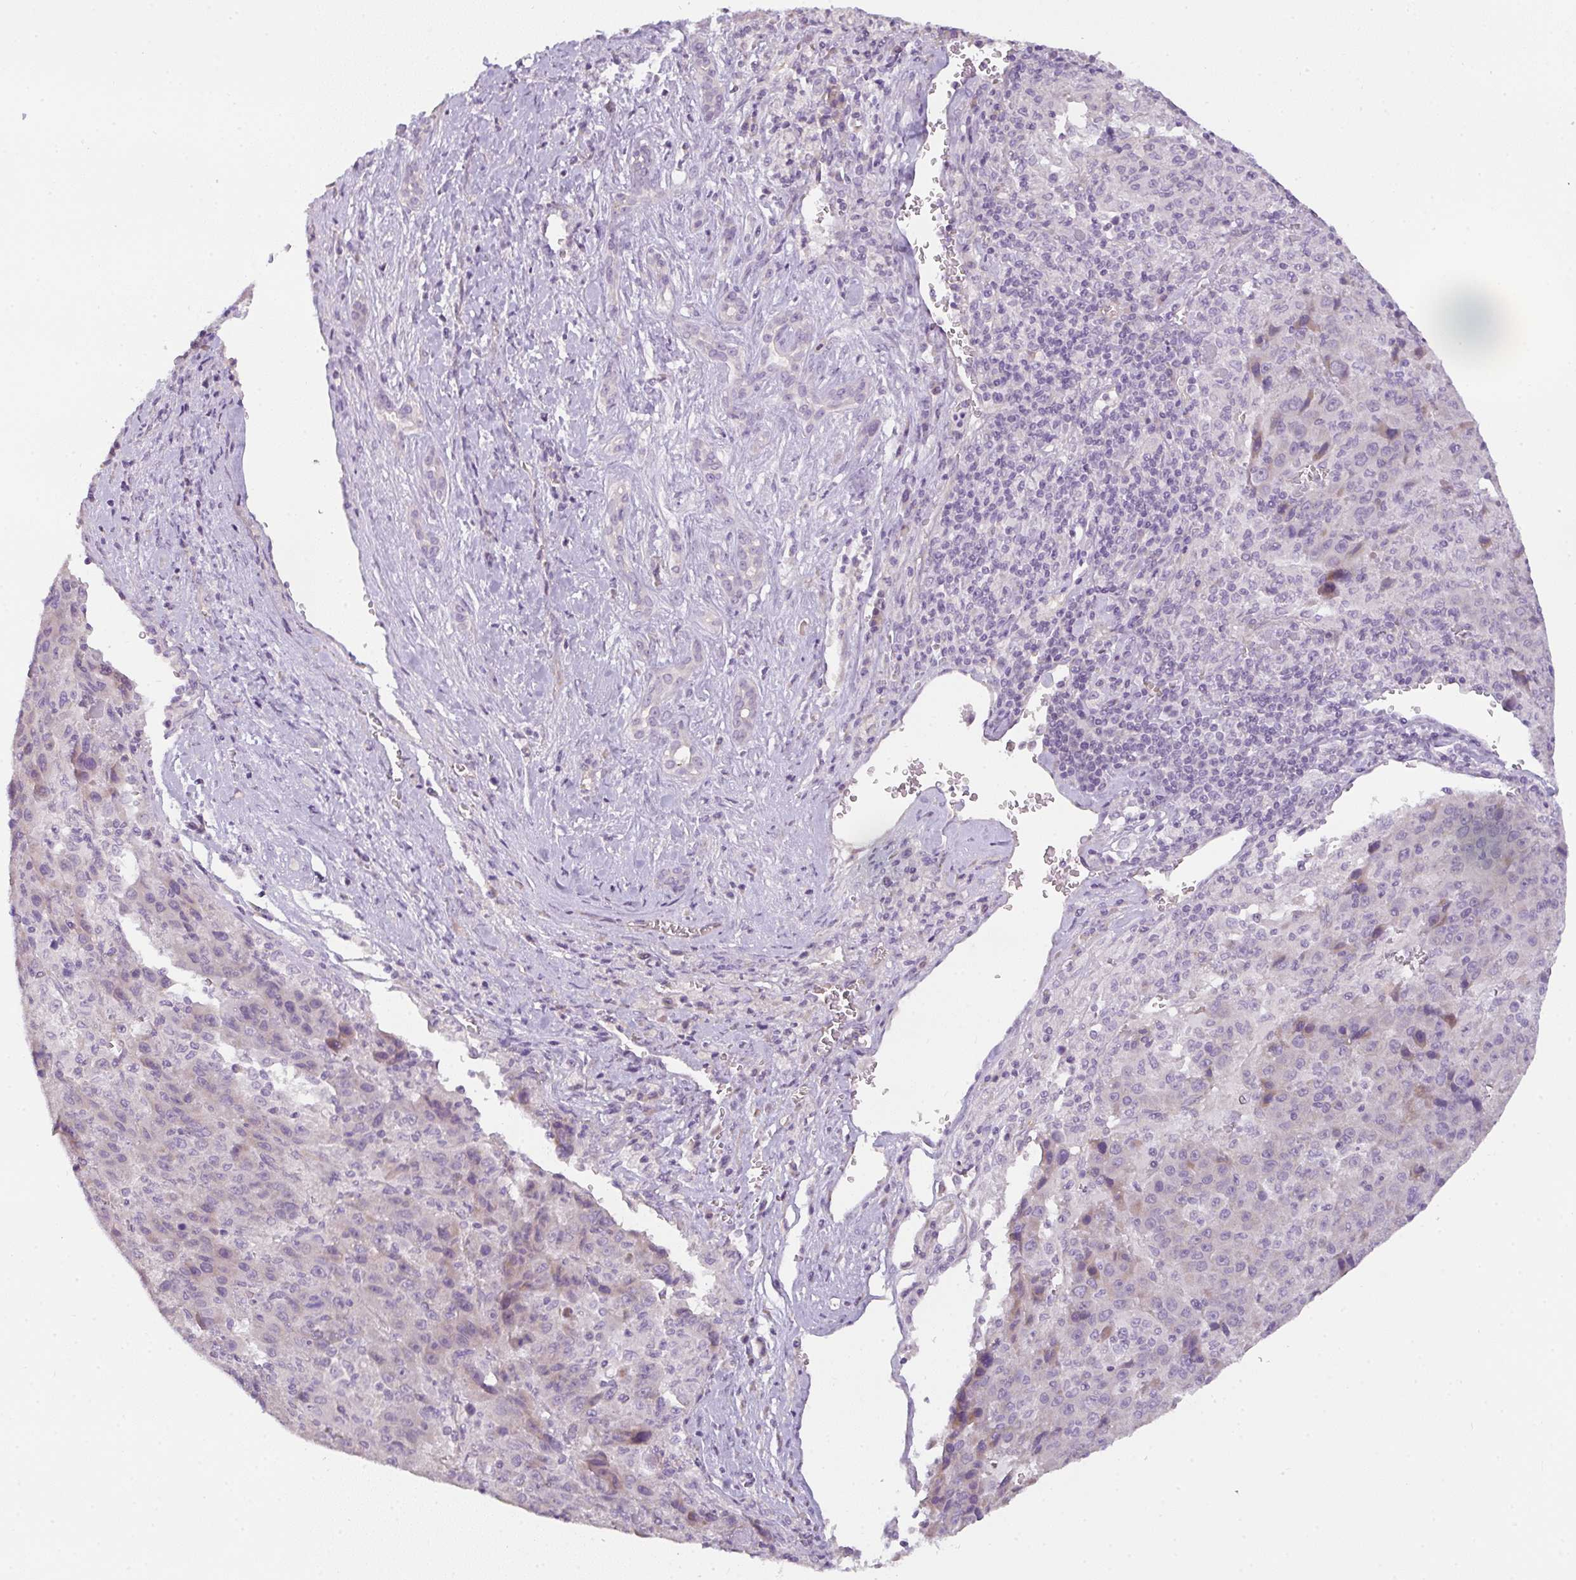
{"staining": {"intensity": "negative", "quantity": "none", "location": "none"}, "tissue": "liver cancer", "cell_type": "Tumor cells", "image_type": "cancer", "snomed": [{"axis": "morphology", "description": "Carcinoma, Hepatocellular, NOS"}, {"axis": "topography", "description": "Liver"}], "caption": "Tumor cells are negative for brown protein staining in liver cancer (hepatocellular carcinoma). The staining is performed using DAB brown chromogen with nuclei counter-stained in using hematoxylin.", "gene": "FILIP1", "patient": {"sex": "female", "age": 53}}